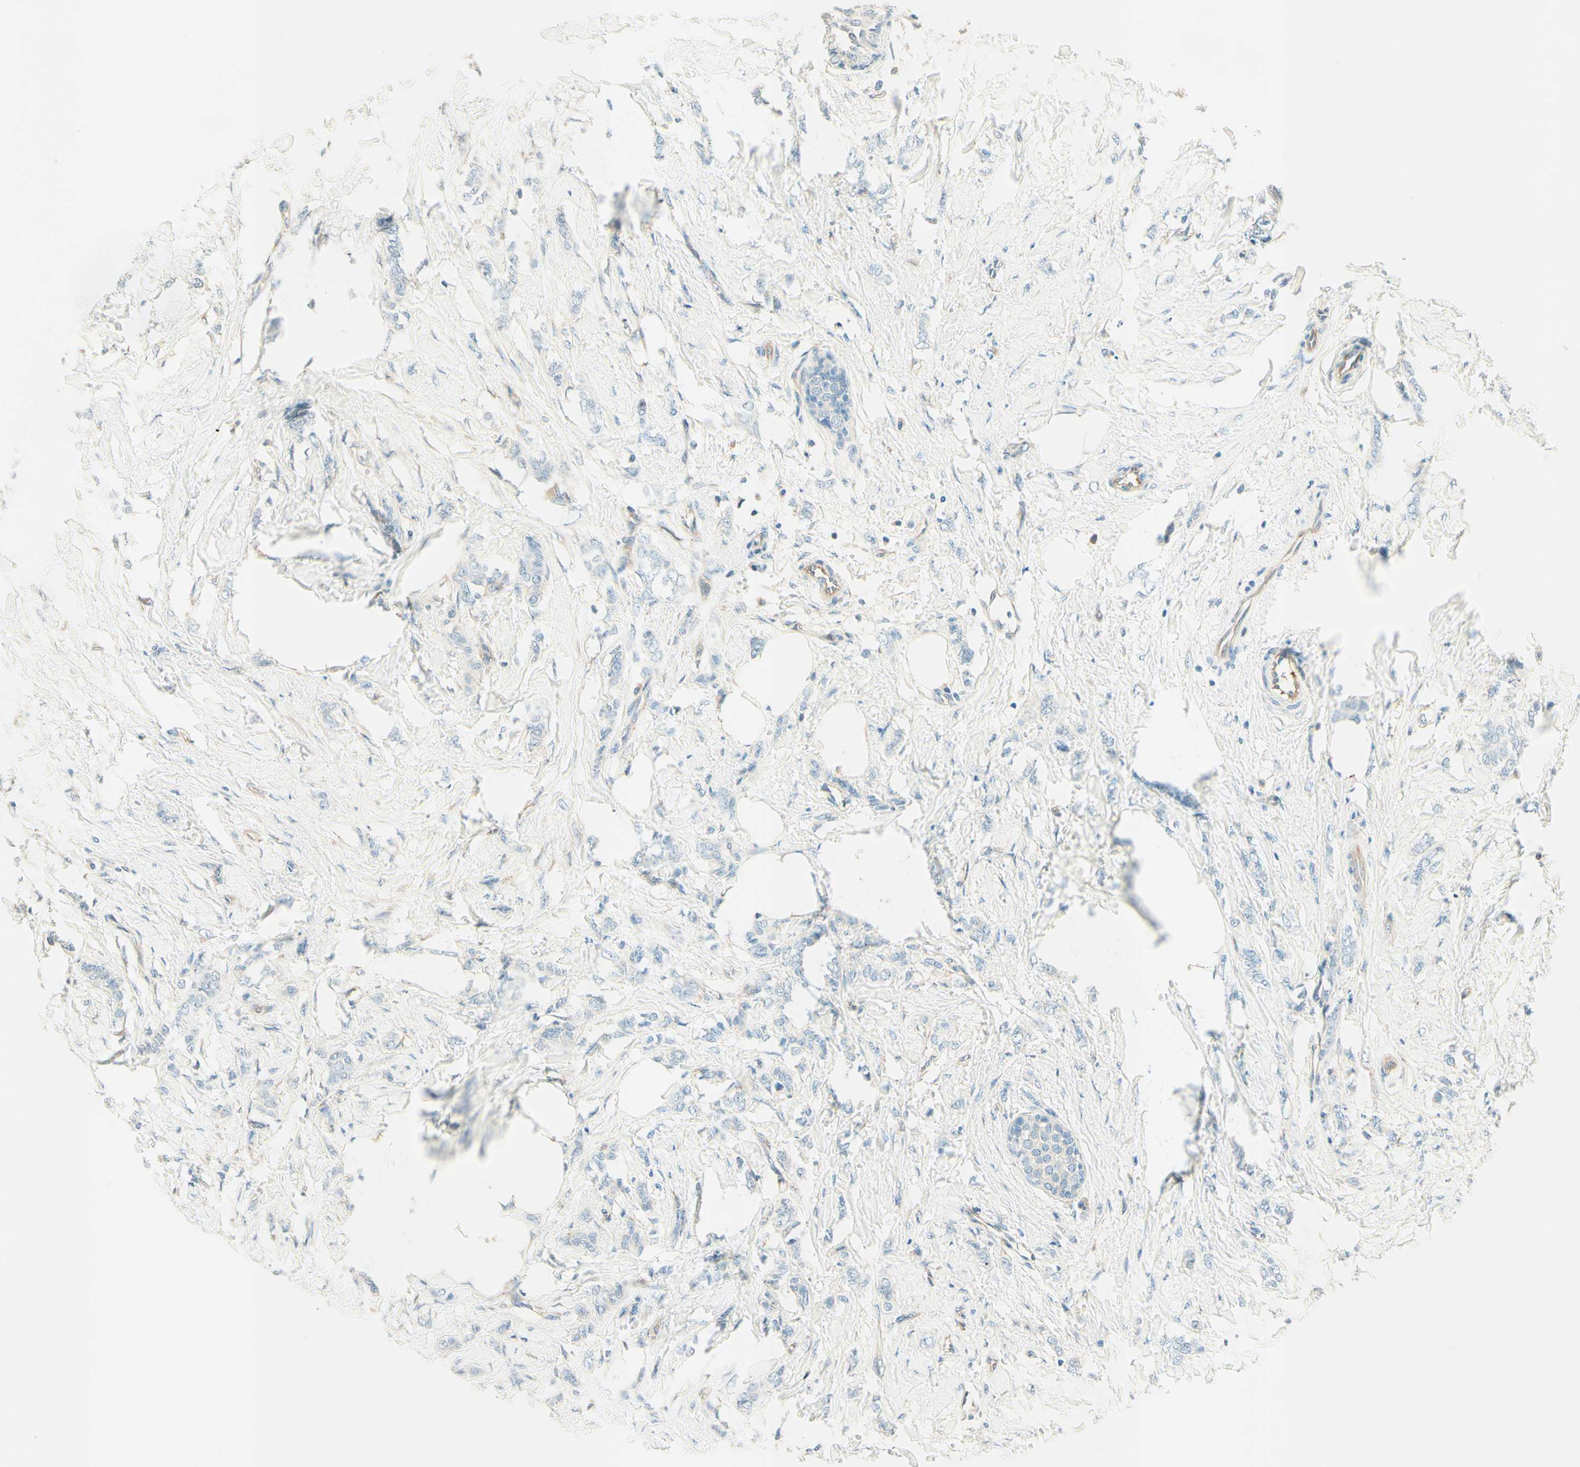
{"staining": {"intensity": "negative", "quantity": "none", "location": "none"}, "tissue": "breast cancer", "cell_type": "Tumor cells", "image_type": "cancer", "snomed": [{"axis": "morphology", "description": "Lobular carcinoma, in situ"}, {"axis": "morphology", "description": "Lobular carcinoma"}, {"axis": "topography", "description": "Breast"}], "caption": "Immunohistochemical staining of breast cancer demonstrates no significant positivity in tumor cells. The staining is performed using DAB brown chromogen with nuclei counter-stained in using hematoxylin.", "gene": "TAOK2", "patient": {"sex": "female", "age": 41}}